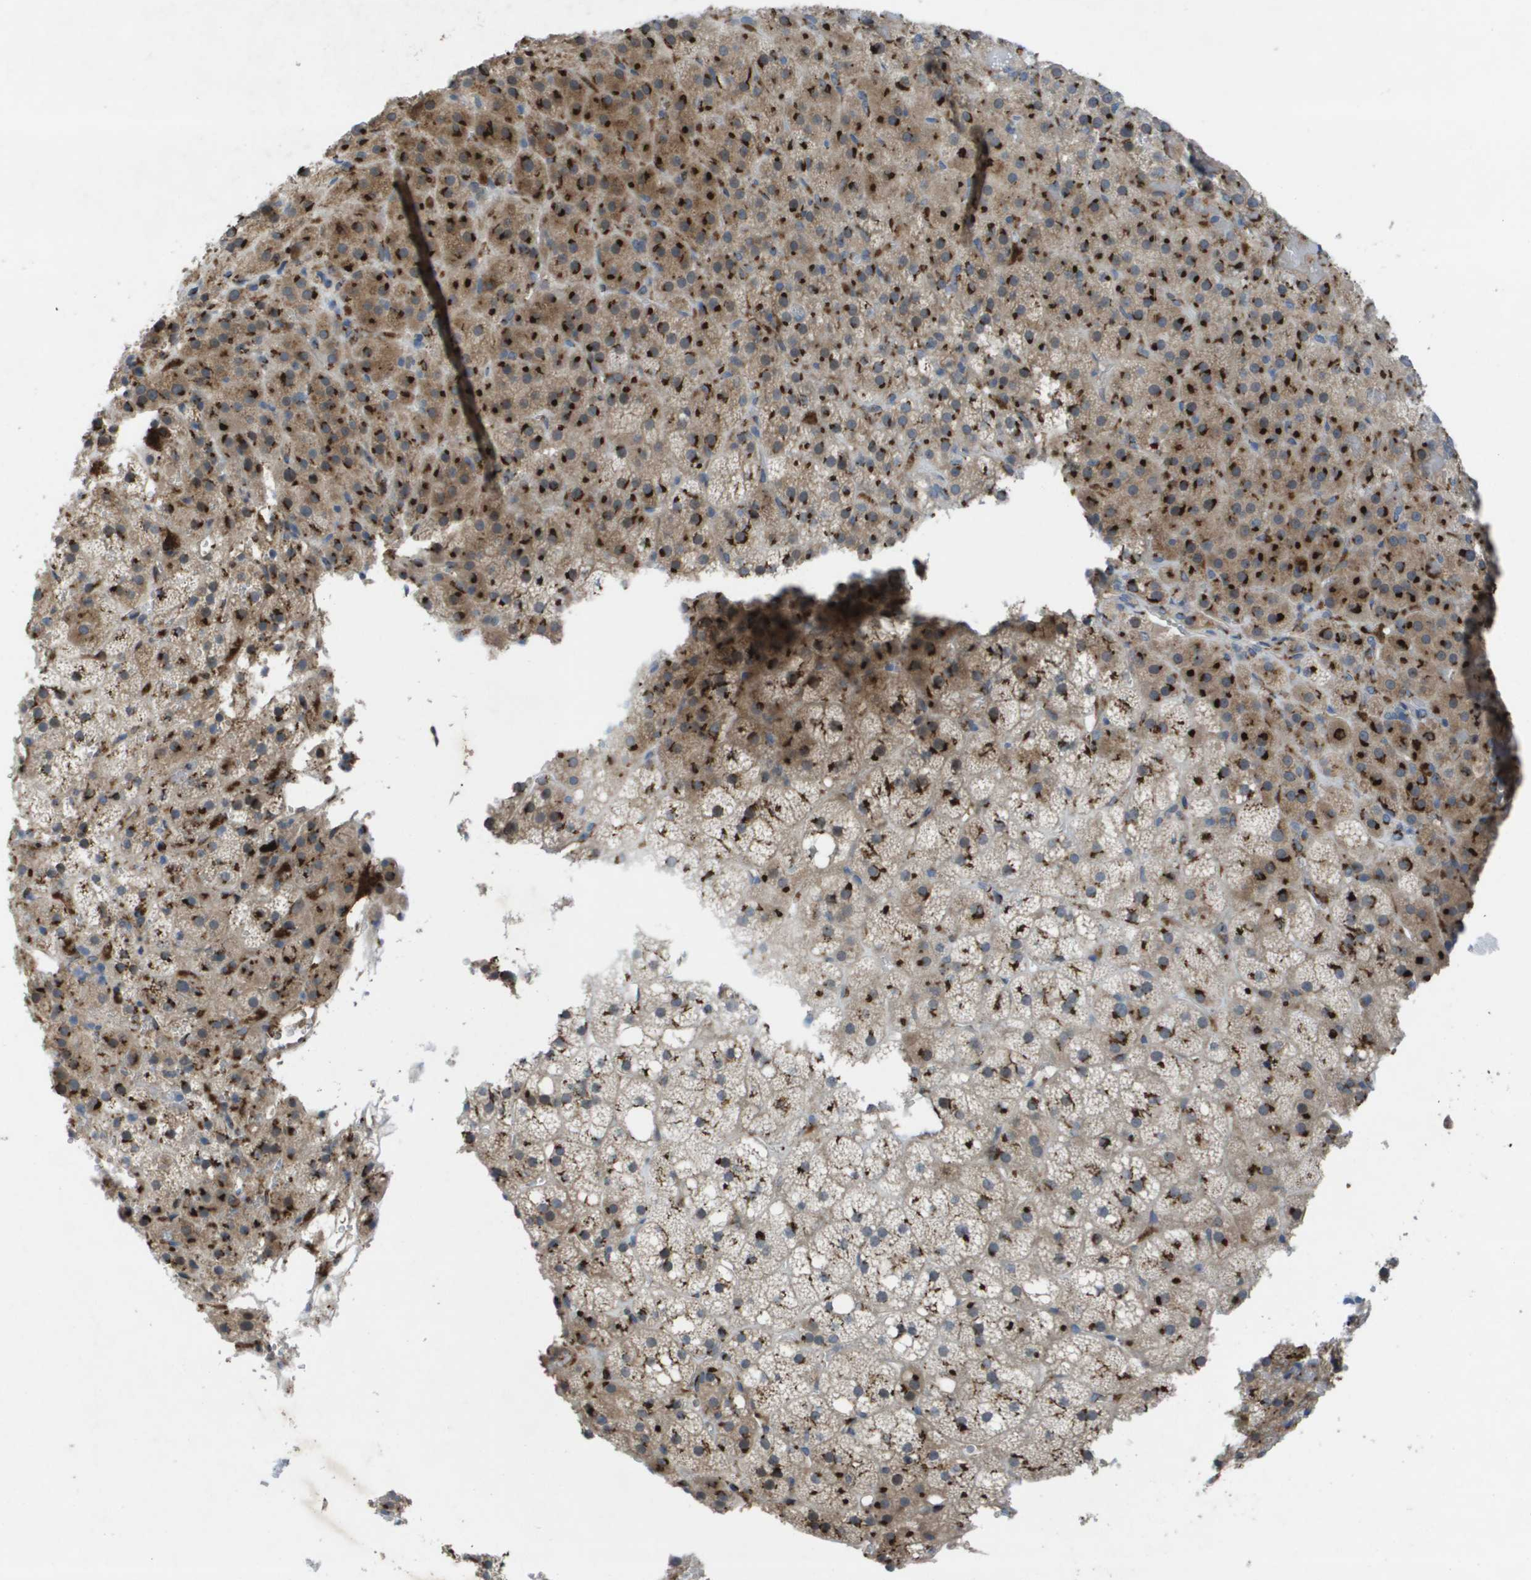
{"staining": {"intensity": "strong", "quantity": ">75%", "location": "cytoplasmic/membranous"}, "tissue": "adrenal gland", "cell_type": "Glandular cells", "image_type": "normal", "snomed": [{"axis": "morphology", "description": "Normal tissue, NOS"}, {"axis": "topography", "description": "Adrenal gland"}], "caption": "Immunohistochemical staining of benign adrenal gland shows >75% levels of strong cytoplasmic/membranous protein expression in approximately >75% of glandular cells. Using DAB (3,3'-diaminobenzidine) (brown) and hematoxylin (blue) stains, captured at high magnification using brightfield microscopy.", "gene": "QSOX2", "patient": {"sex": "female", "age": 59}}